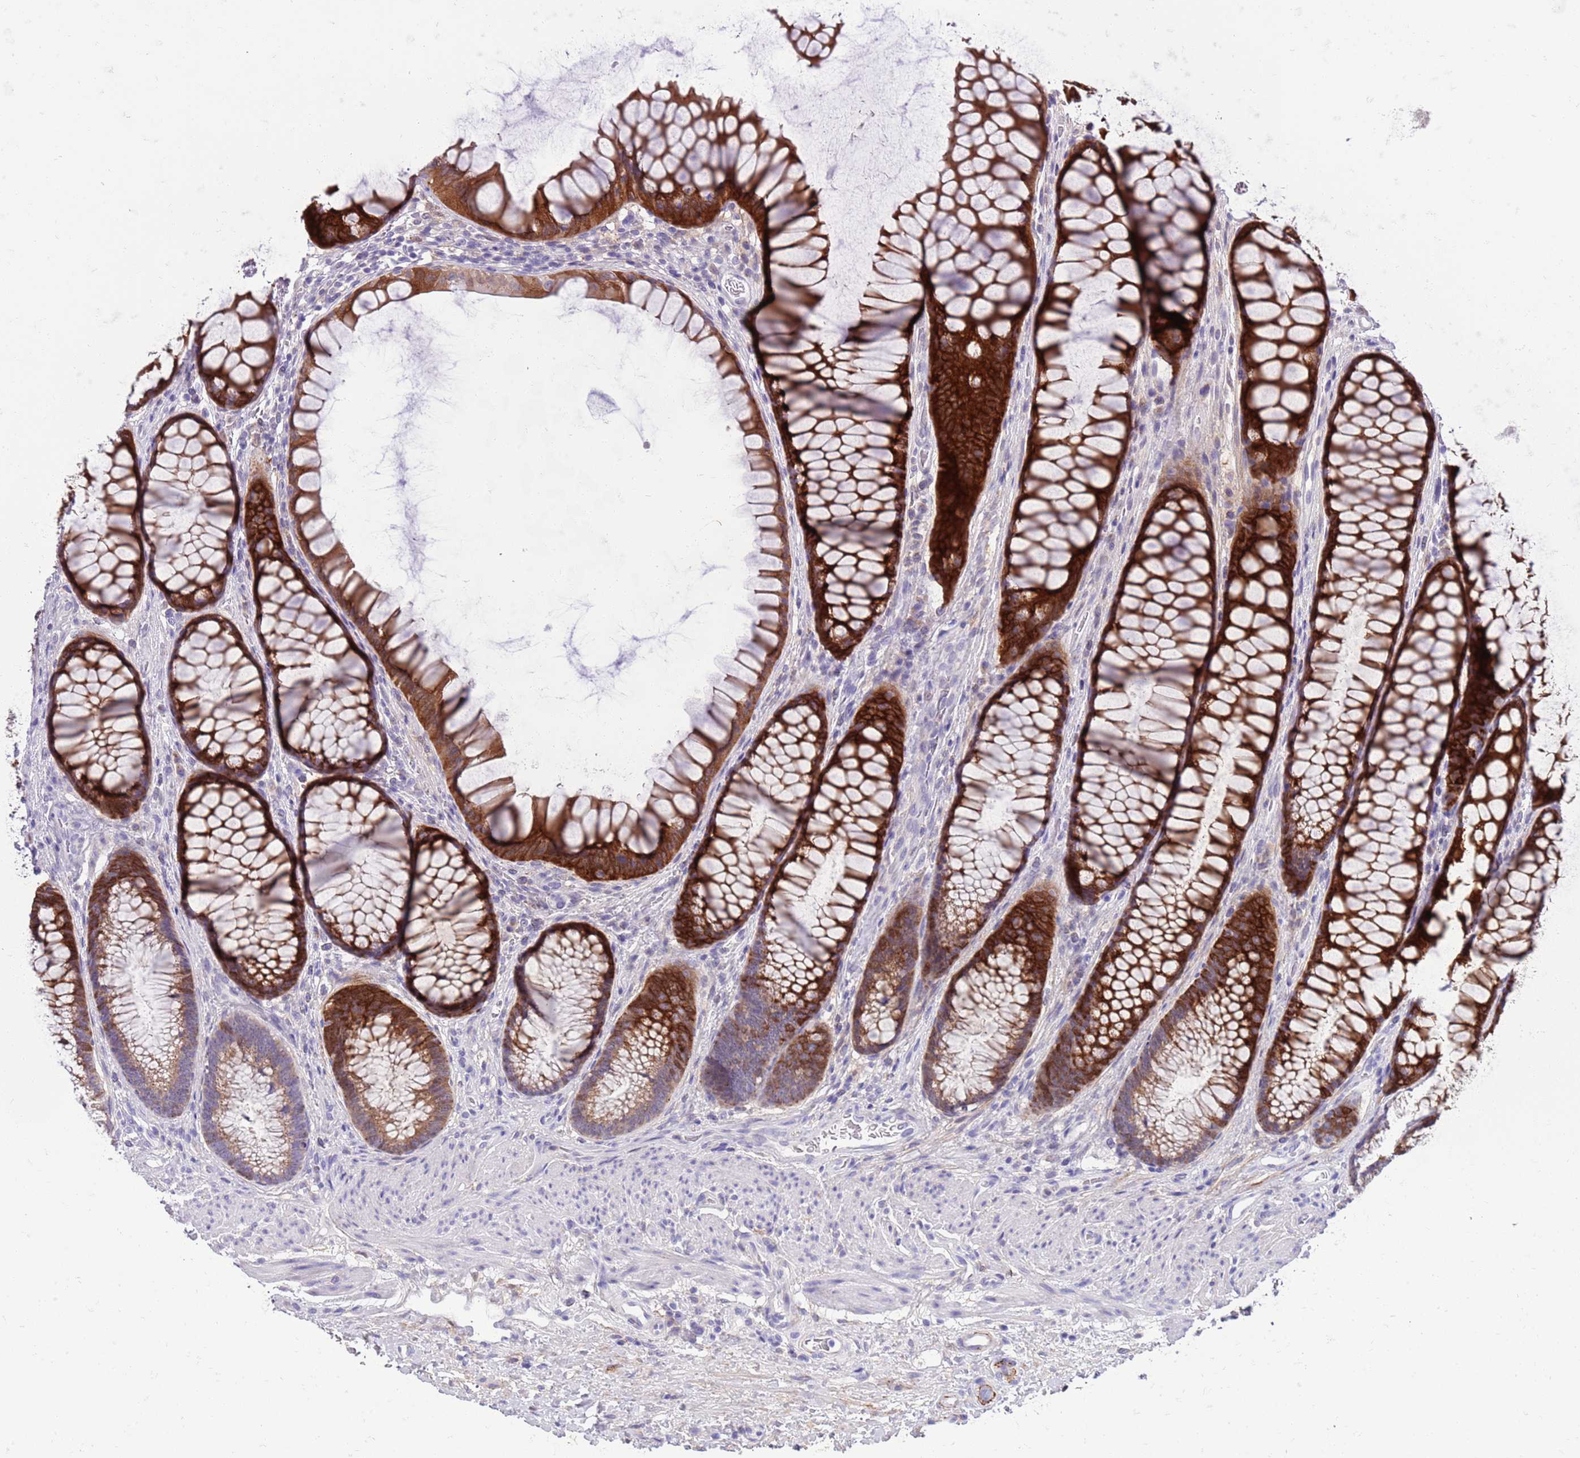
{"staining": {"intensity": "negative", "quantity": "none", "location": "none"}, "tissue": "colon", "cell_type": "Endothelial cells", "image_type": "normal", "snomed": [{"axis": "morphology", "description": "Normal tissue, NOS"}, {"axis": "topography", "description": "Colon"}], "caption": "A histopathology image of human colon is negative for staining in endothelial cells. (DAB (3,3'-diaminobenzidine) immunohistochemistry (IHC), high magnification).", "gene": "PFKFB2", "patient": {"sex": "female", "age": 82}}